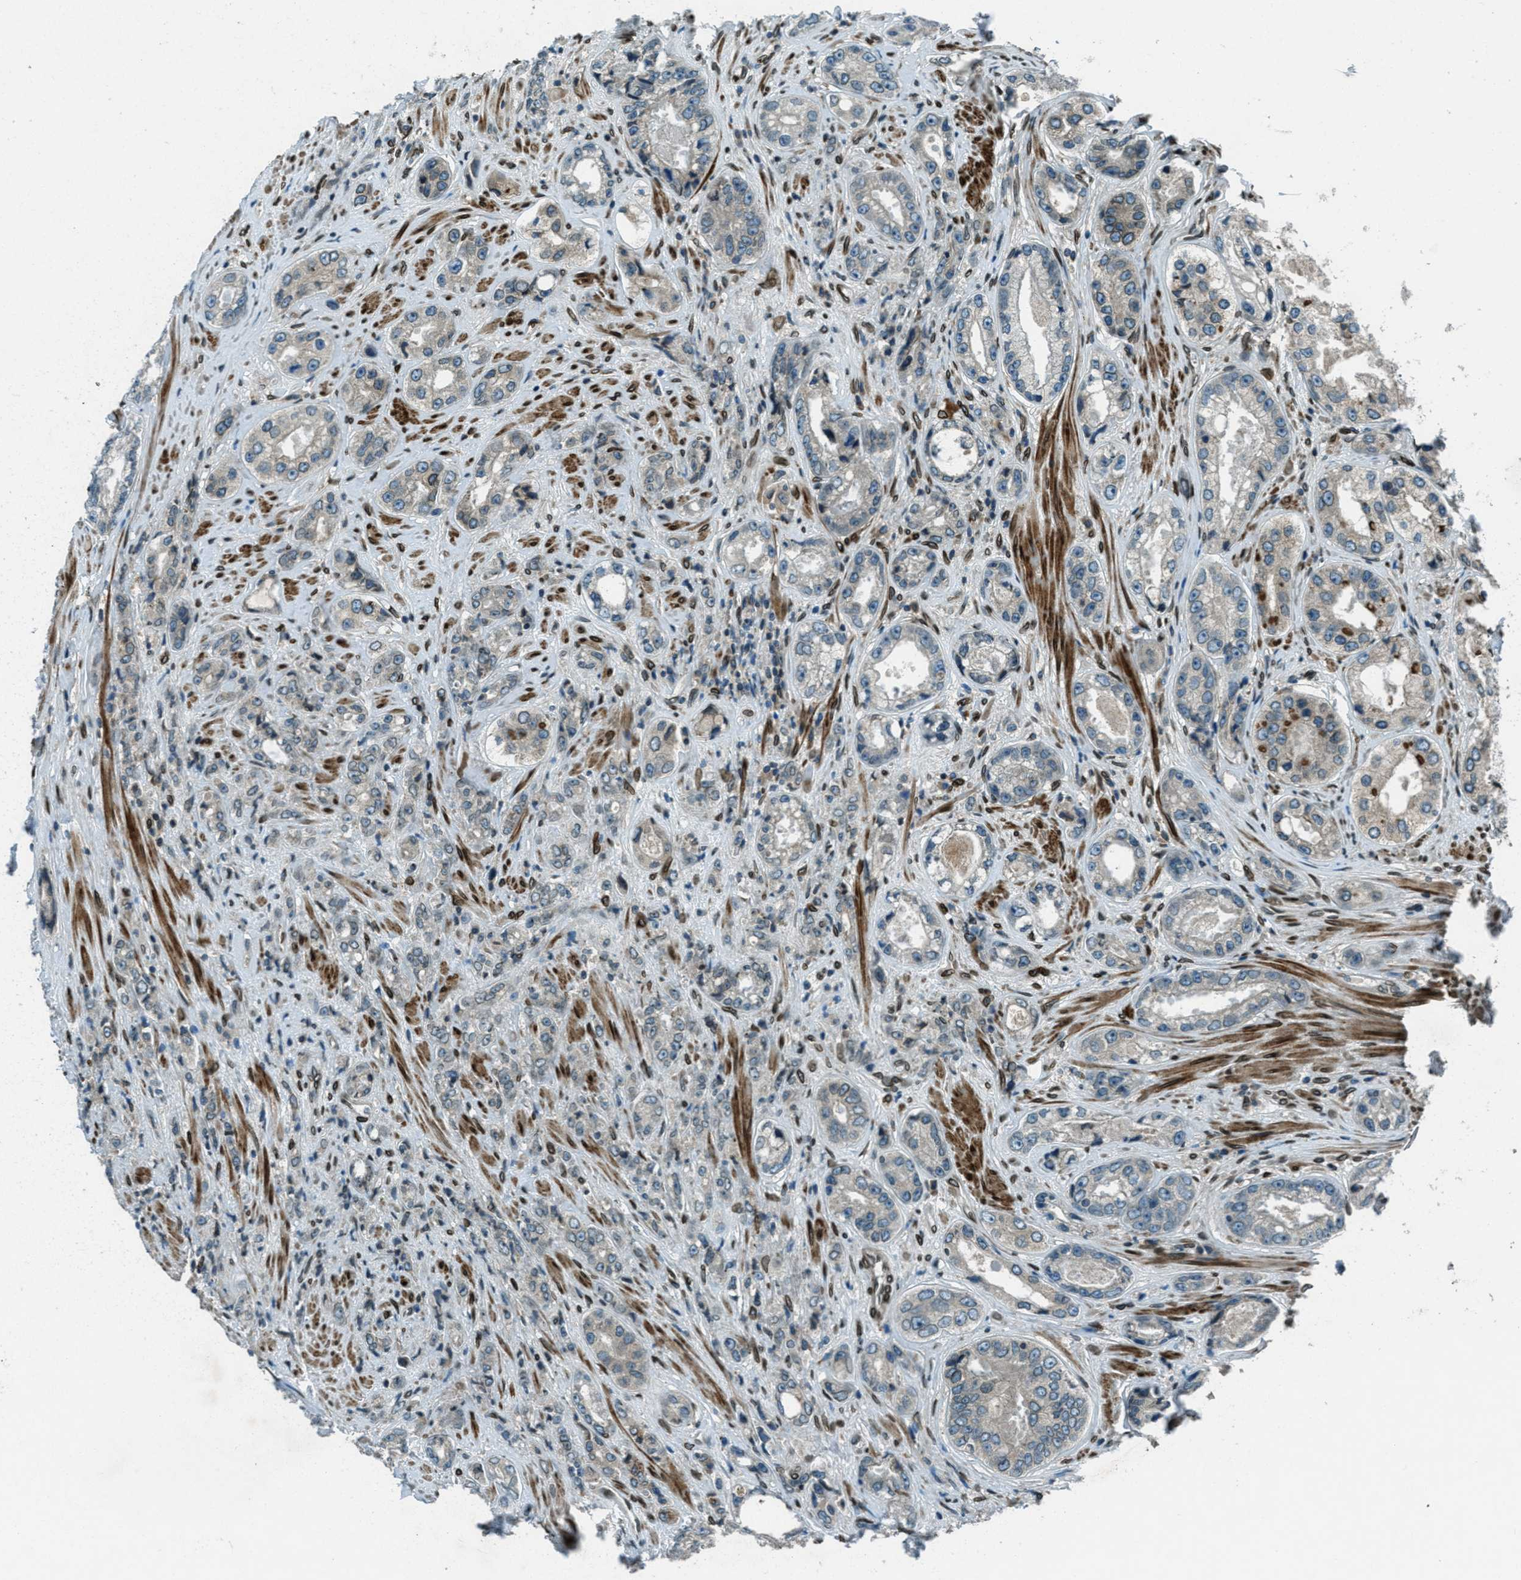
{"staining": {"intensity": "moderate", "quantity": "<25%", "location": "cytoplasmic/membranous"}, "tissue": "prostate cancer", "cell_type": "Tumor cells", "image_type": "cancer", "snomed": [{"axis": "morphology", "description": "Adenocarcinoma, High grade"}, {"axis": "topography", "description": "Prostate"}], "caption": "Immunohistochemical staining of human prostate cancer (high-grade adenocarcinoma) shows low levels of moderate cytoplasmic/membranous staining in about <25% of tumor cells.", "gene": "LEMD2", "patient": {"sex": "male", "age": 61}}